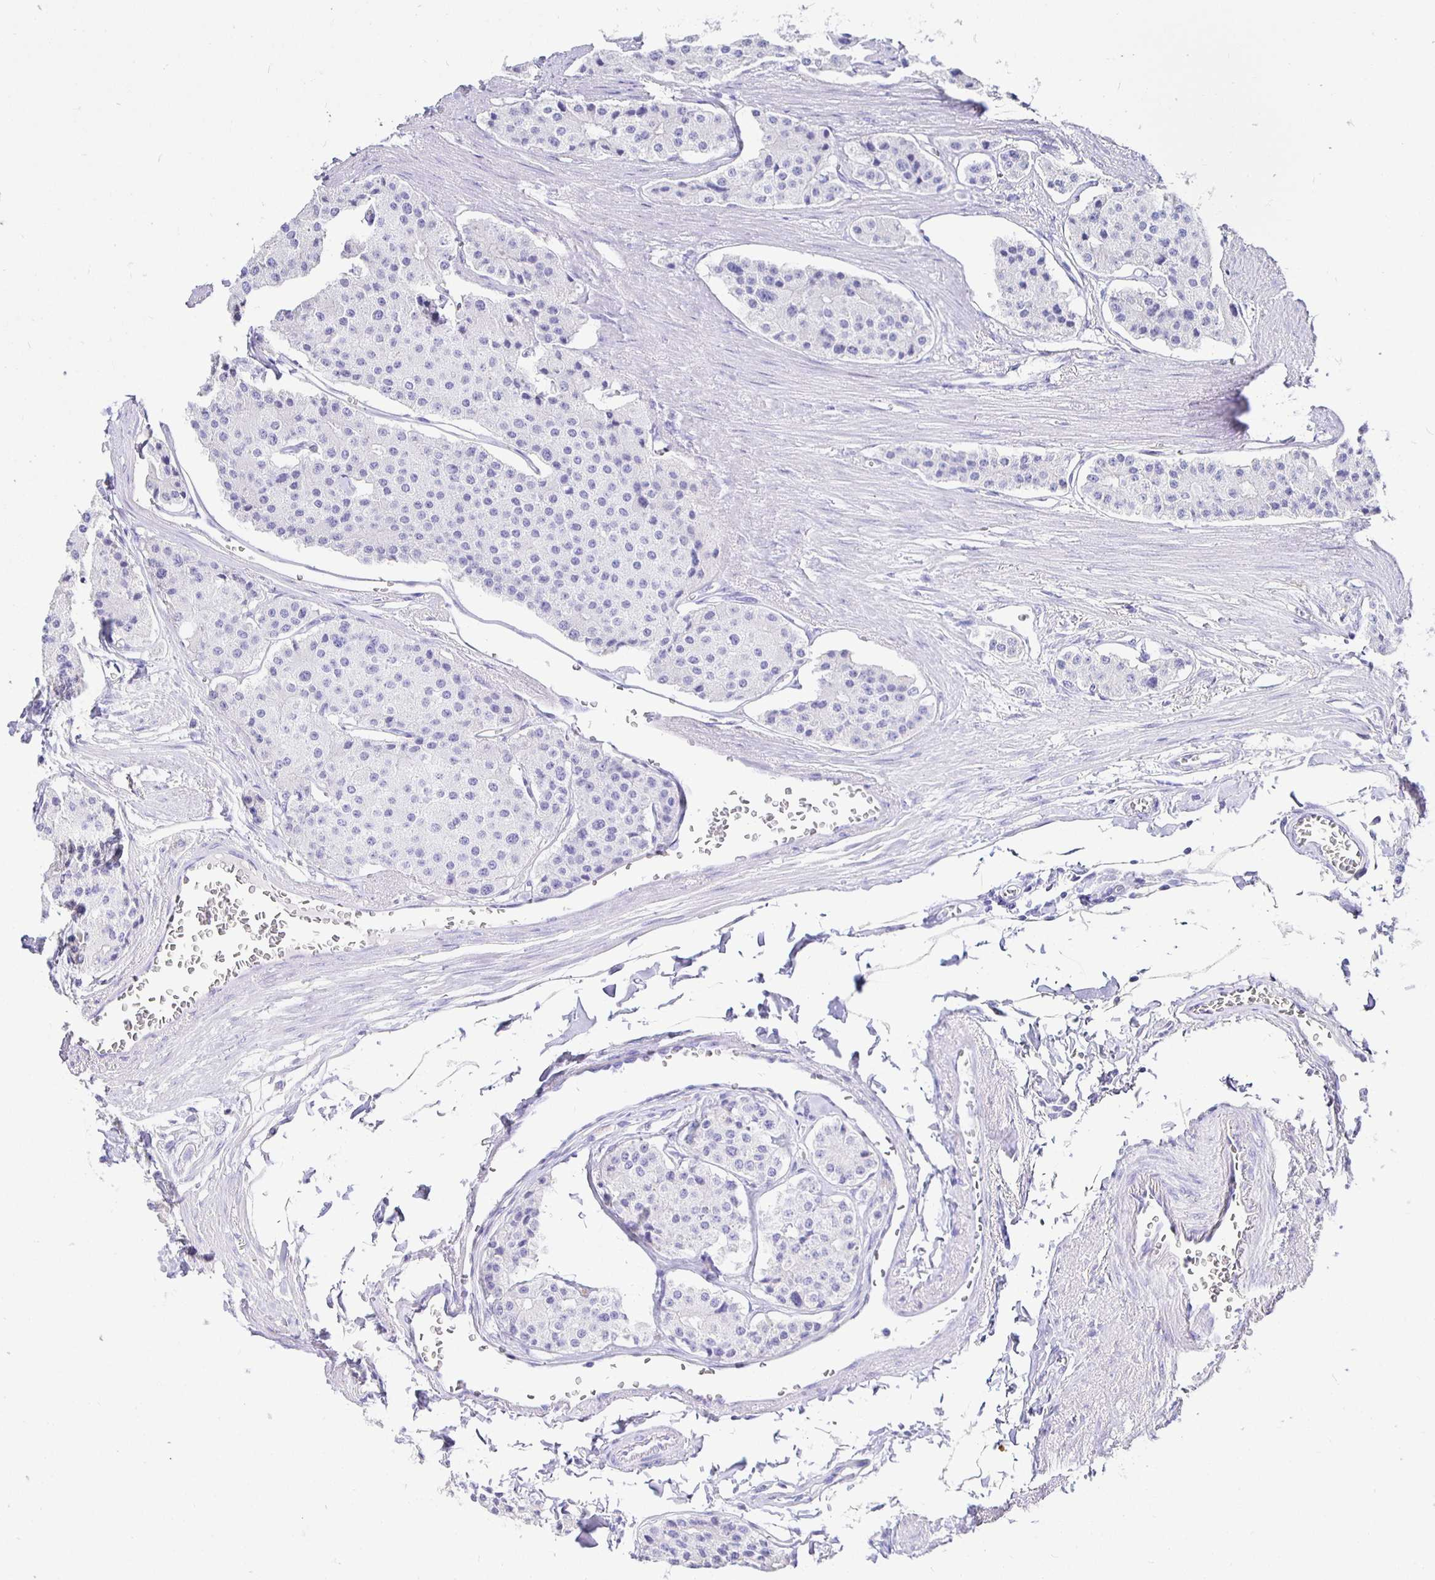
{"staining": {"intensity": "negative", "quantity": "none", "location": "none"}, "tissue": "carcinoid", "cell_type": "Tumor cells", "image_type": "cancer", "snomed": [{"axis": "morphology", "description": "Carcinoid, malignant, NOS"}, {"axis": "topography", "description": "Small intestine"}], "caption": "IHC photomicrograph of neoplastic tissue: carcinoid stained with DAB (3,3'-diaminobenzidine) demonstrates no significant protein expression in tumor cells.", "gene": "UMOD", "patient": {"sex": "female", "age": 65}}